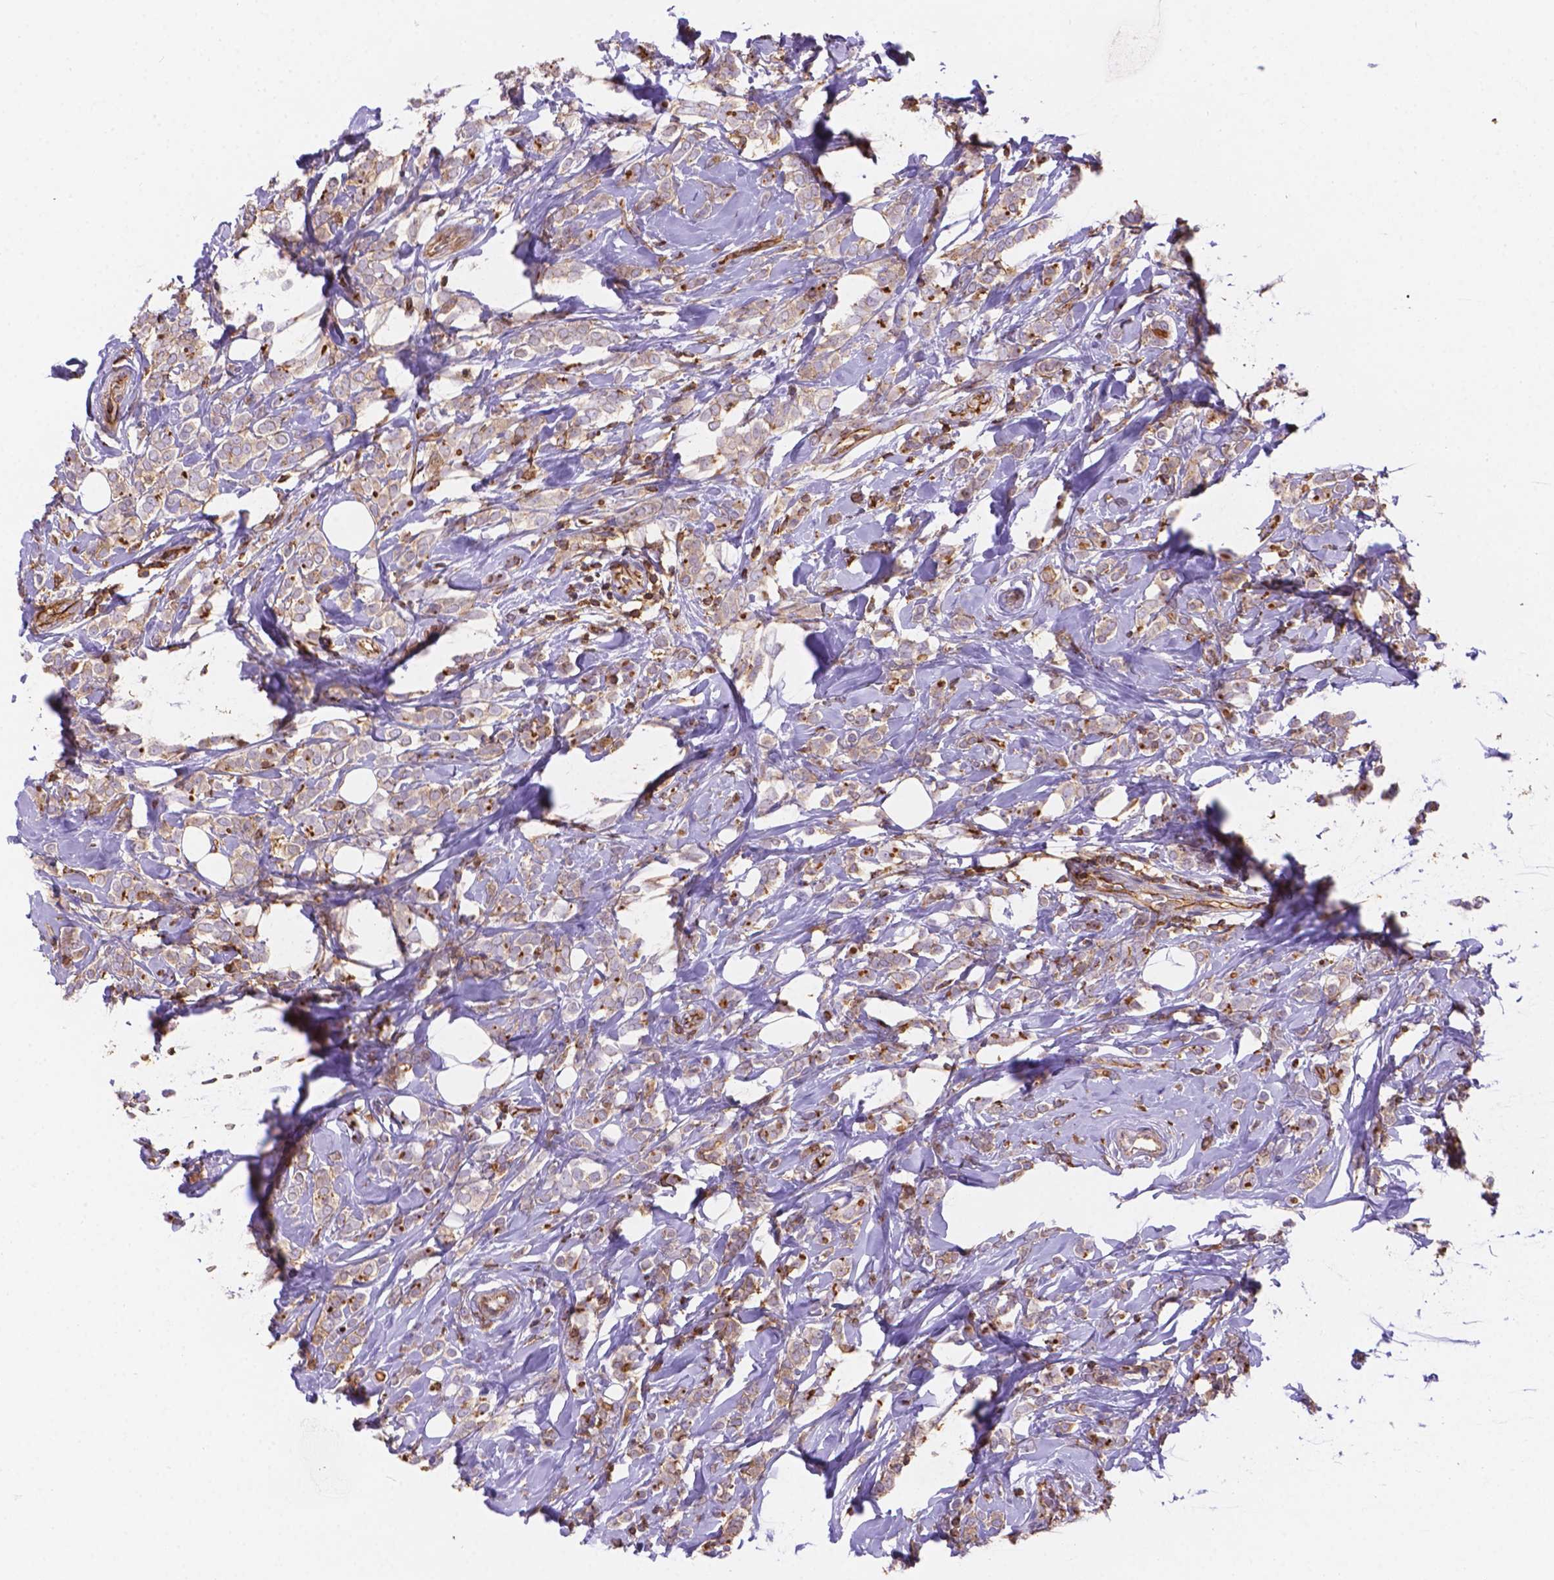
{"staining": {"intensity": "weak", "quantity": "<25%", "location": "cytoplasmic/membranous"}, "tissue": "breast cancer", "cell_type": "Tumor cells", "image_type": "cancer", "snomed": [{"axis": "morphology", "description": "Lobular carcinoma"}, {"axis": "topography", "description": "Breast"}], "caption": "Tumor cells are negative for brown protein staining in breast lobular carcinoma.", "gene": "DMWD", "patient": {"sex": "female", "age": 49}}